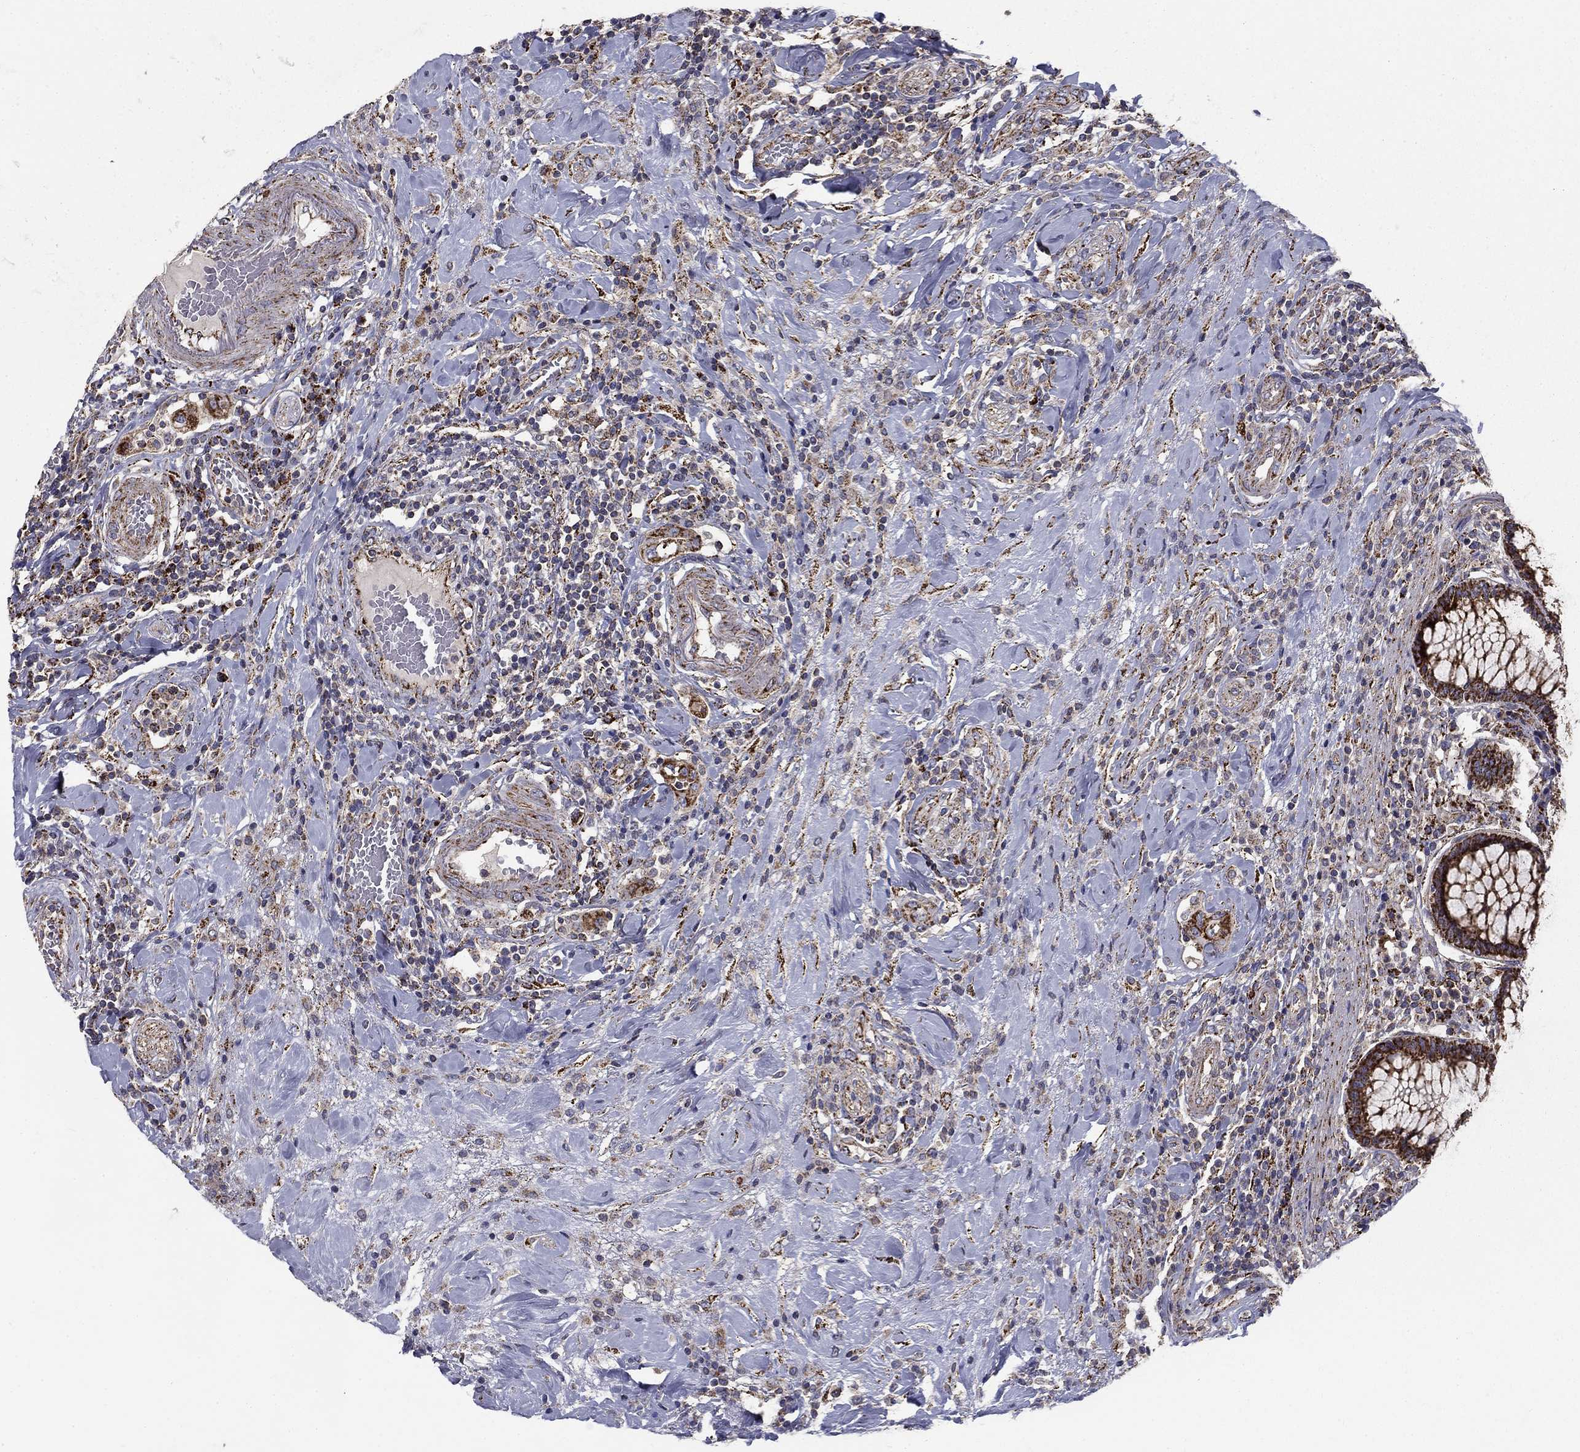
{"staining": {"intensity": "strong", "quantity": ">75%", "location": "cytoplasmic/membranous"}, "tissue": "colorectal cancer", "cell_type": "Tumor cells", "image_type": "cancer", "snomed": [{"axis": "morphology", "description": "Adenocarcinoma, NOS"}, {"axis": "topography", "description": "Colon"}], "caption": "Immunohistochemical staining of human colorectal cancer (adenocarcinoma) shows high levels of strong cytoplasmic/membranous protein positivity in approximately >75% of tumor cells.", "gene": "GCSH", "patient": {"sex": "female", "age": 69}}